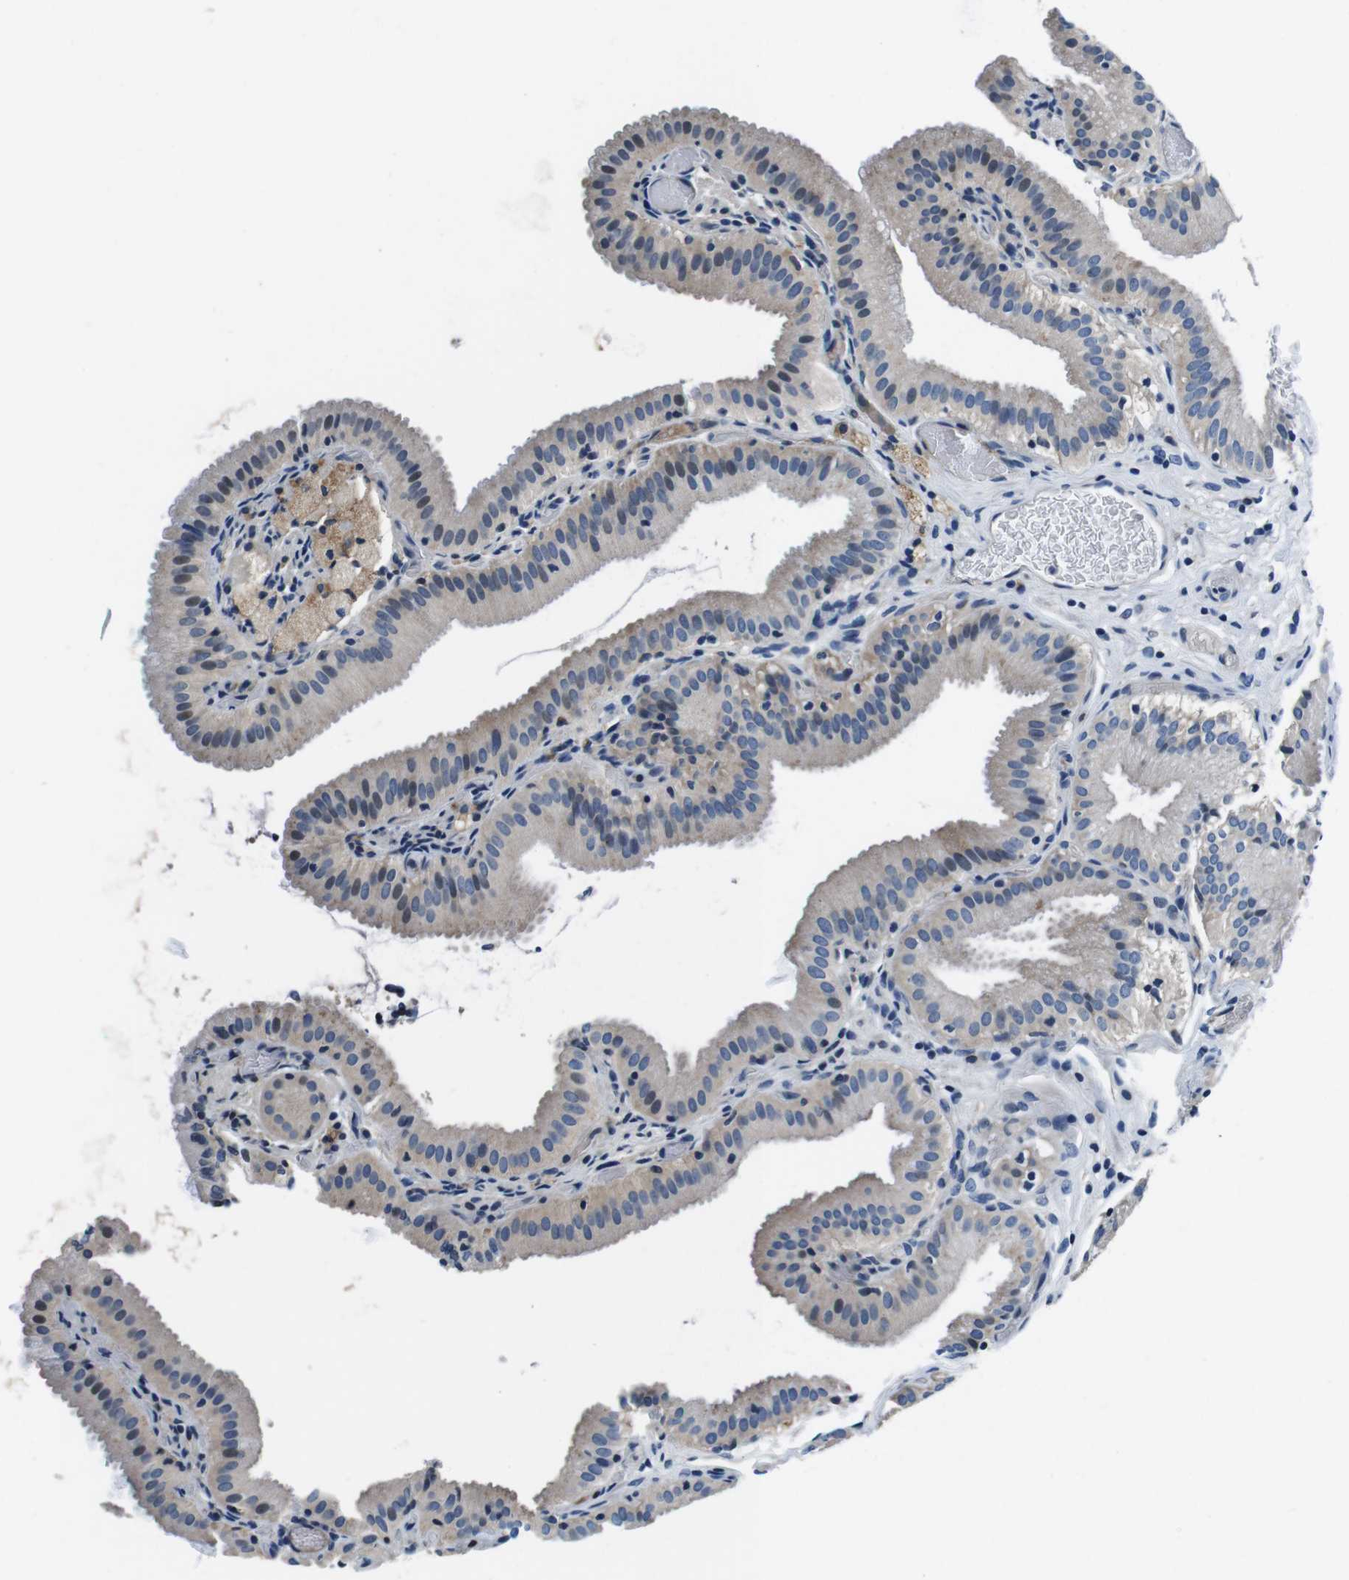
{"staining": {"intensity": "weak", "quantity": "<25%", "location": "cytoplasmic/membranous"}, "tissue": "gallbladder", "cell_type": "Glandular cells", "image_type": "normal", "snomed": [{"axis": "morphology", "description": "Normal tissue, NOS"}, {"axis": "topography", "description": "Gallbladder"}], "caption": "Glandular cells are negative for brown protein staining in normal gallbladder. The staining is performed using DAB brown chromogen with nuclei counter-stained in using hematoxylin.", "gene": "KCNJ5", "patient": {"sex": "male", "age": 54}}